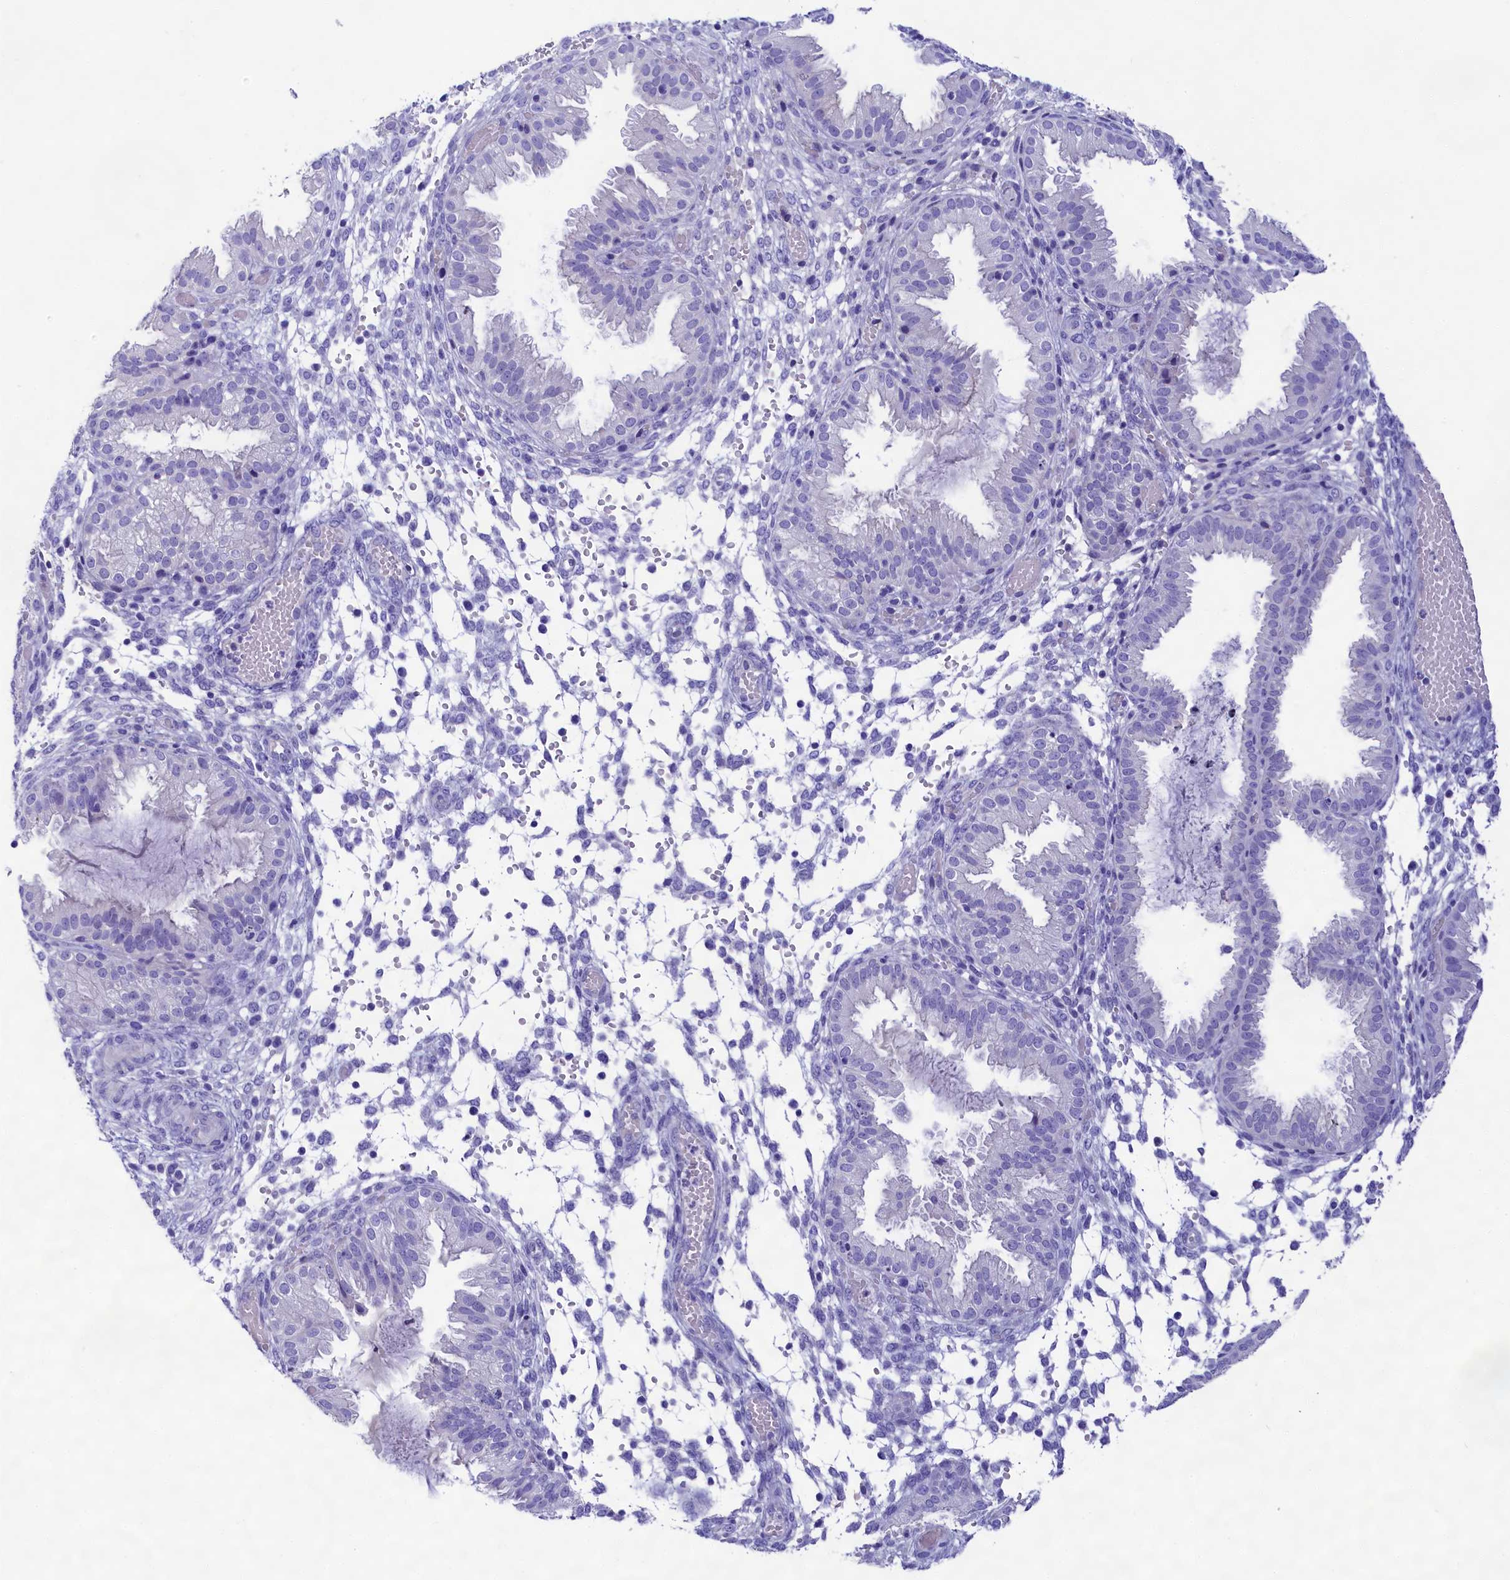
{"staining": {"intensity": "negative", "quantity": "none", "location": "none"}, "tissue": "endometrium", "cell_type": "Cells in endometrial stroma", "image_type": "normal", "snomed": [{"axis": "morphology", "description": "Normal tissue, NOS"}, {"axis": "topography", "description": "Endometrium"}], "caption": "There is no significant positivity in cells in endometrial stroma of endometrium. (Brightfield microscopy of DAB (3,3'-diaminobenzidine) immunohistochemistry (IHC) at high magnification).", "gene": "SULT2A1", "patient": {"sex": "female", "age": 33}}